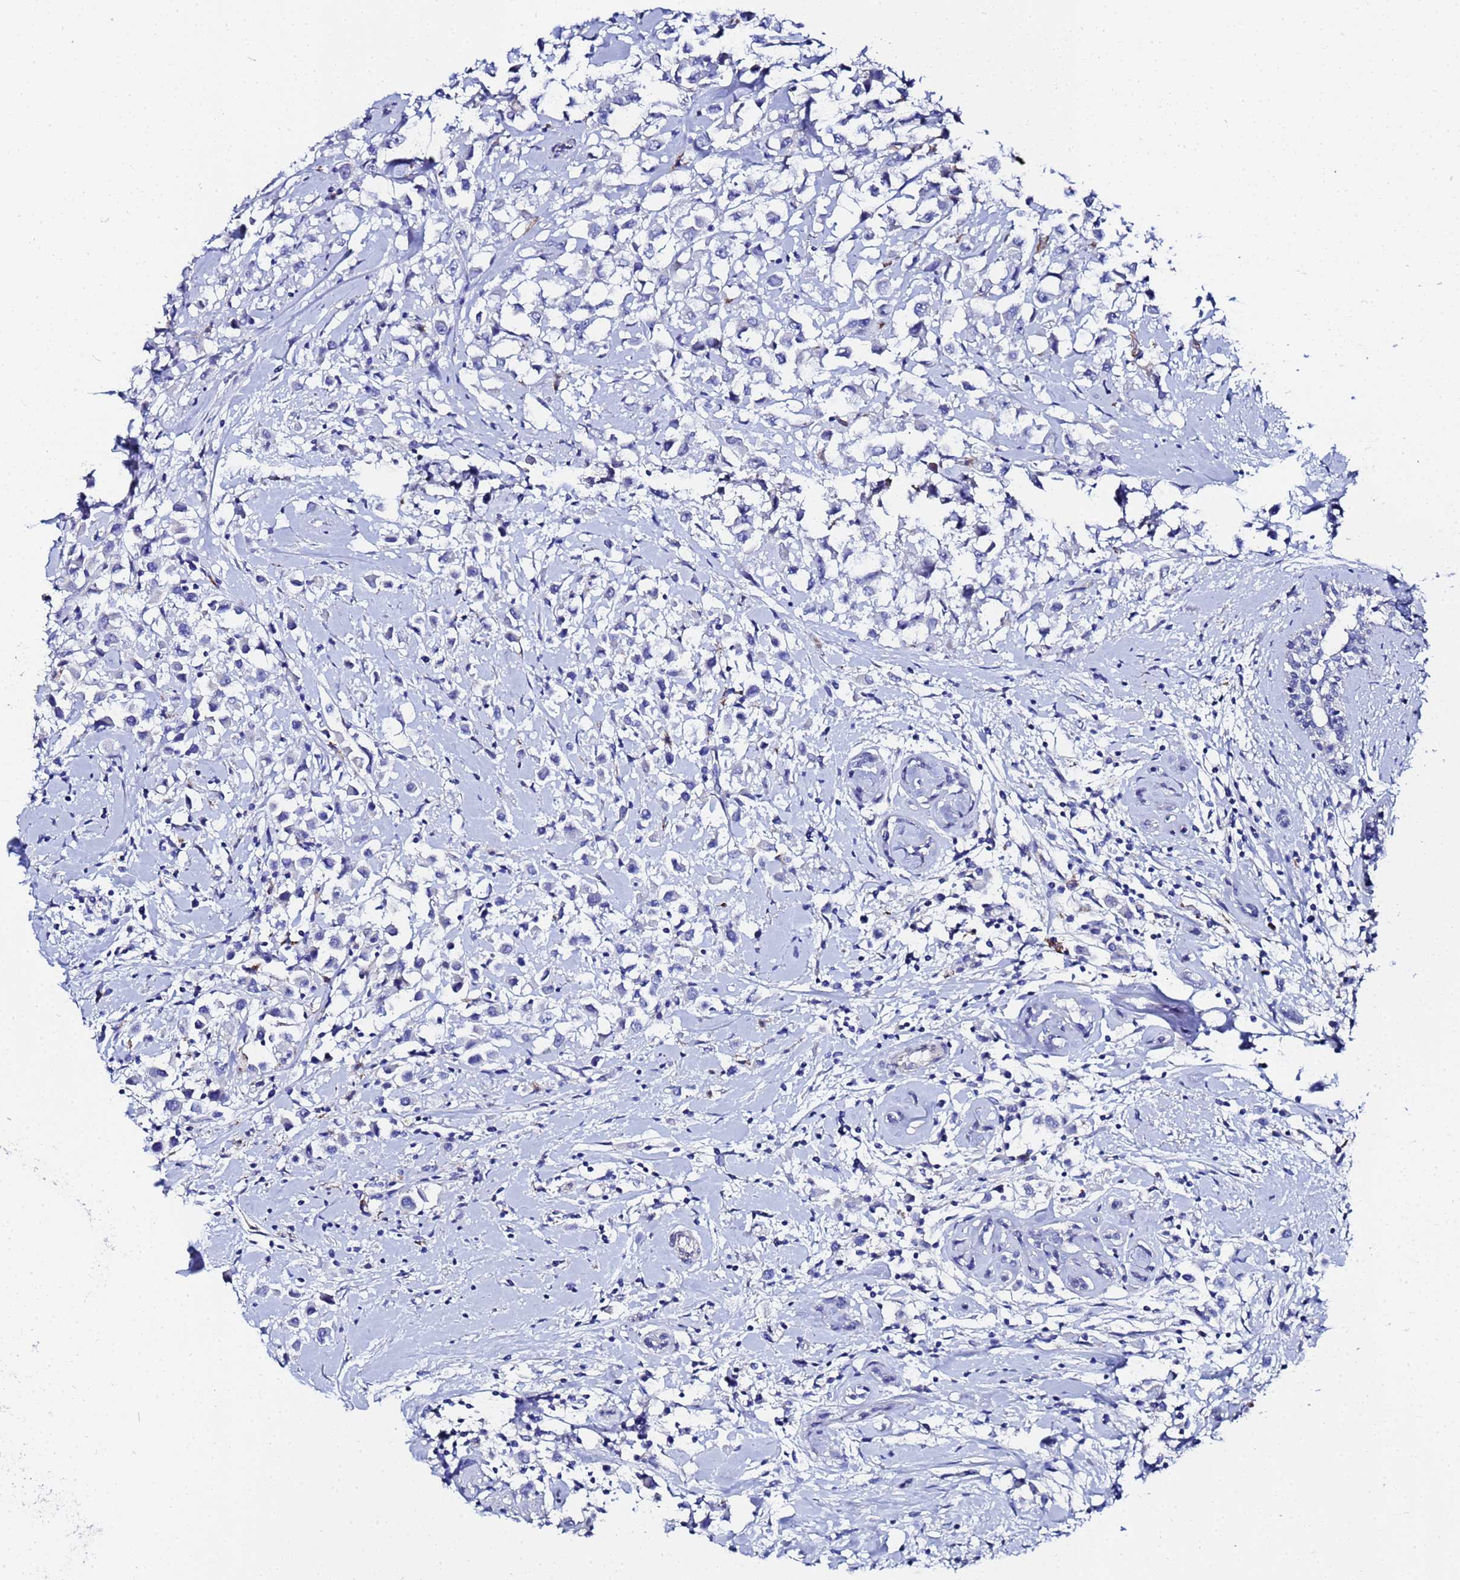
{"staining": {"intensity": "negative", "quantity": "none", "location": "none"}, "tissue": "breast cancer", "cell_type": "Tumor cells", "image_type": "cancer", "snomed": [{"axis": "morphology", "description": "Duct carcinoma"}, {"axis": "topography", "description": "Breast"}], "caption": "The image displays no significant positivity in tumor cells of infiltrating ductal carcinoma (breast).", "gene": "ZNF26", "patient": {"sex": "female", "age": 87}}